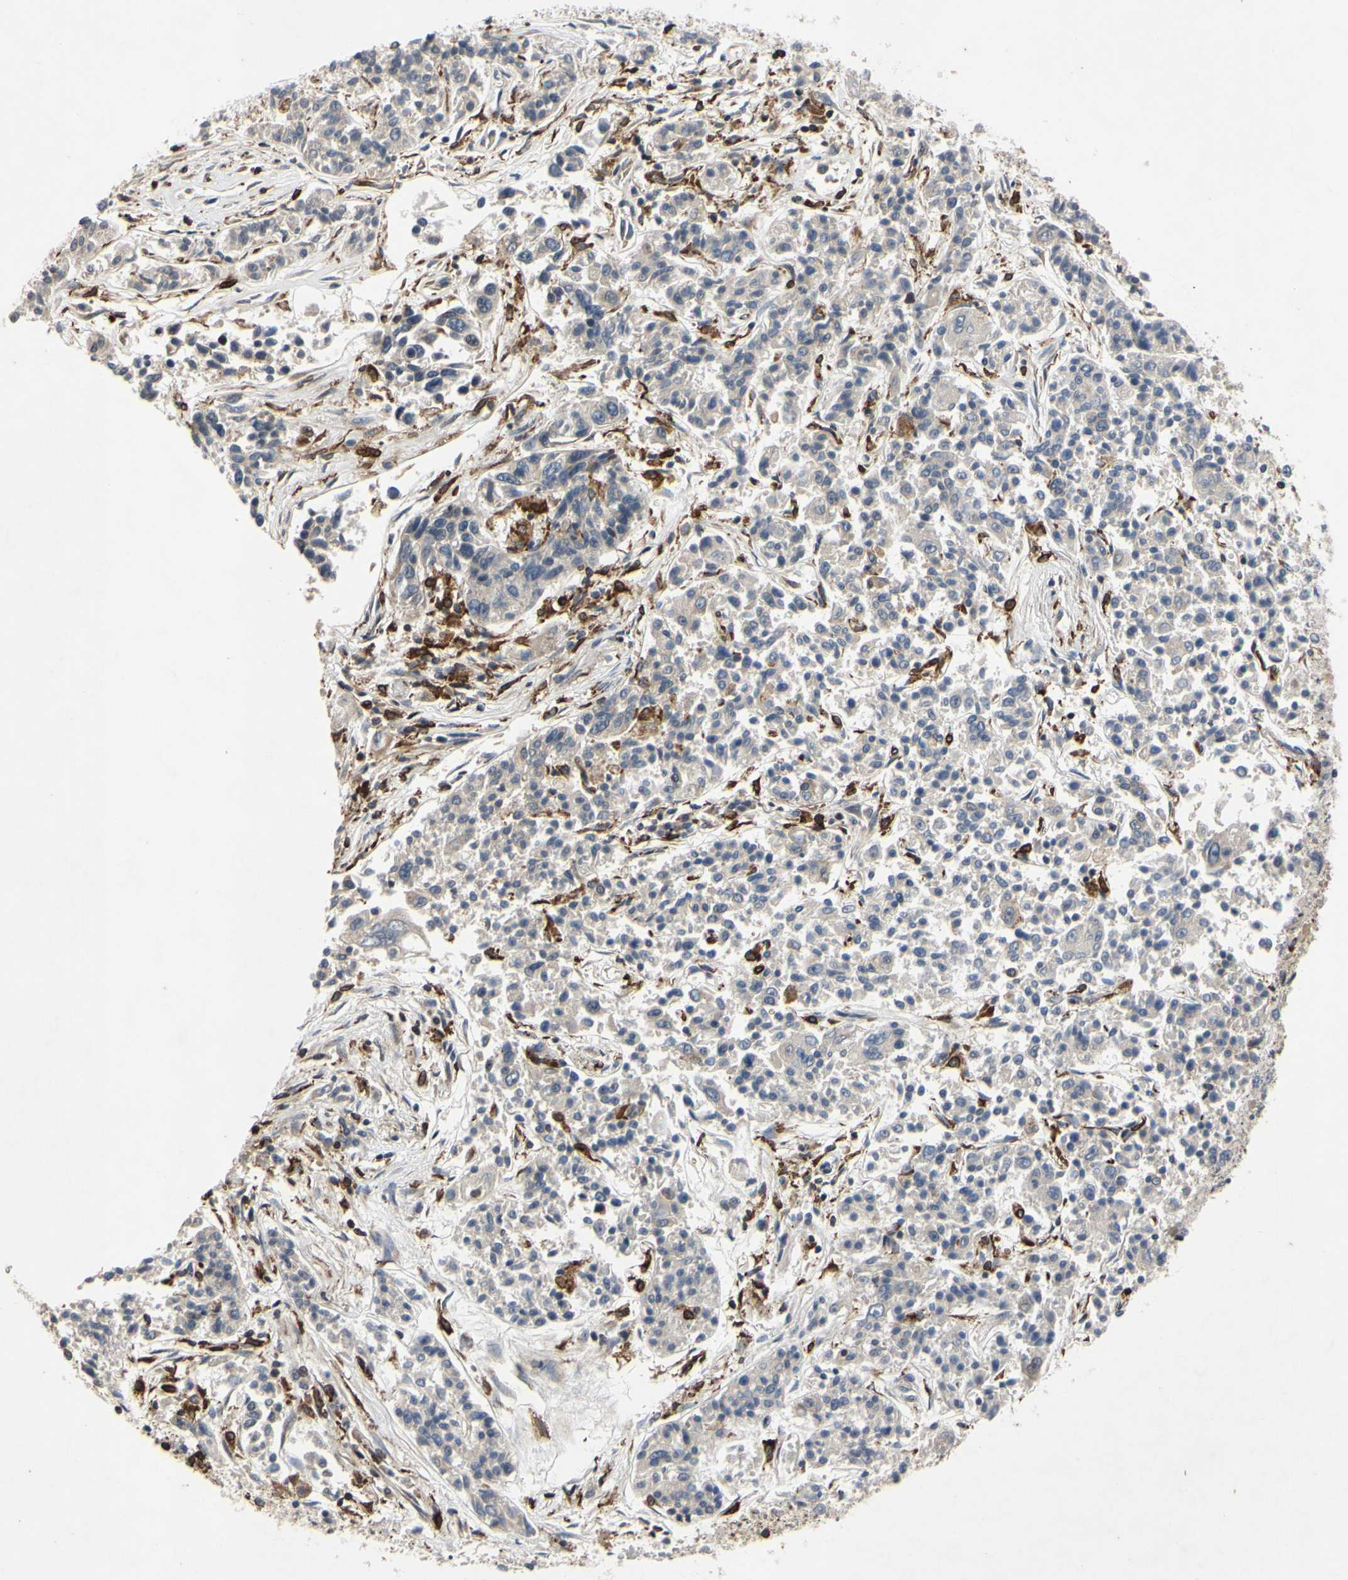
{"staining": {"intensity": "negative", "quantity": "none", "location": "none"}, "tissue": "lung cancer", "cell_type": "Tumor cells", "image_type": "cancer", "snomed": [{"axis": "morphology", "description": "Adenocarcinoma, NOS"}, {"axis": "topography", "description": "Lung"}], "caption": "Immunohistochemistry photomicrograph of neoplastic tissue: human lung cancer stained with DAB (3,3'-diaminobenzidine) reveals no significant protein staining in tumor cells.", "gene": "PLXNA2", "patient": {"sex": "male", "age": 84}}